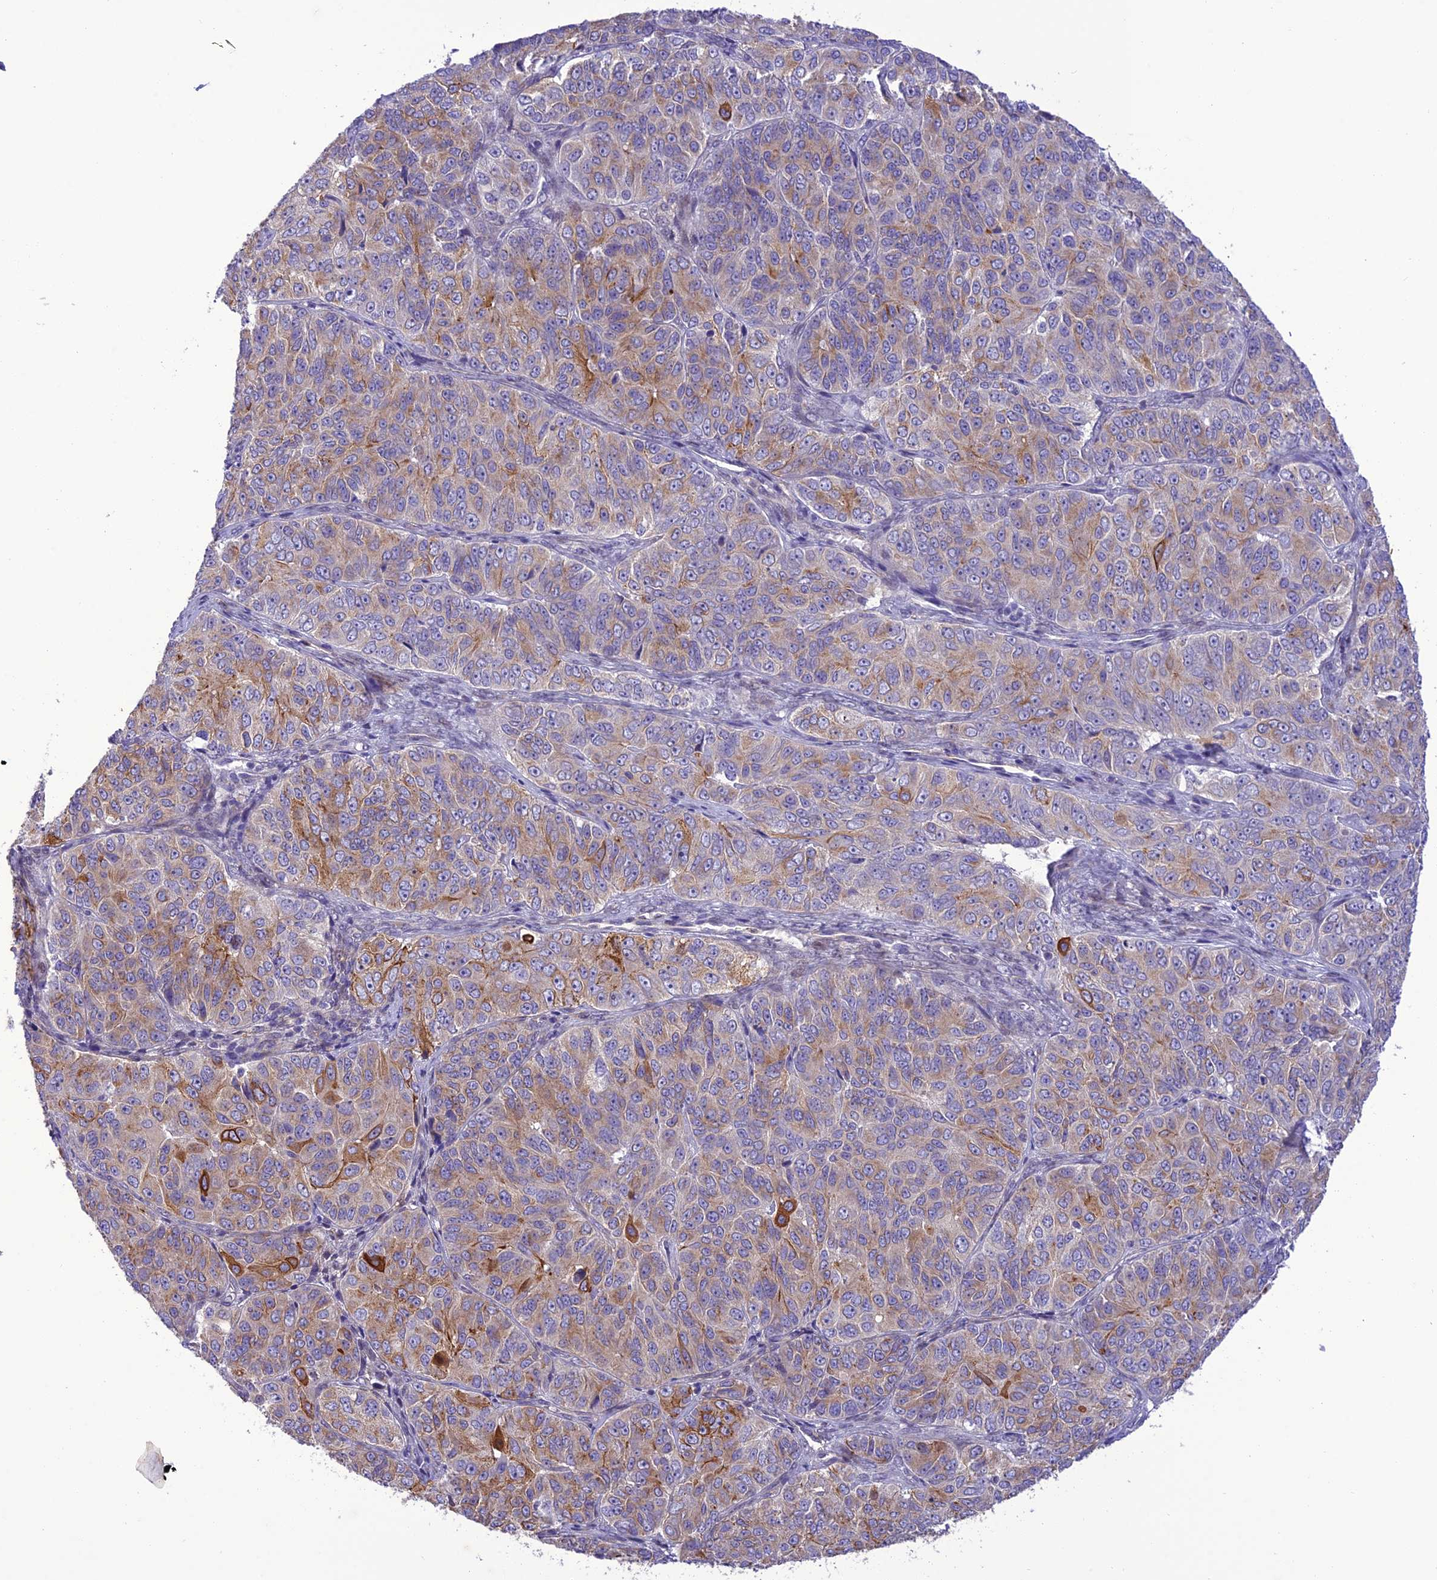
{"staining": {"intensity": "moderate", "quantity": "<25%", "location": "cytoplasmic/membranous"}, "tissue": "ovarian cancer", "cell_type": "Tumor cells", "image_type": "cancer", "snomed": [{"axis": "morphology", "description": "Carcinoma, endometroid"}, {"axis": "topography", "description": "Ovary"}], "caption": "Tumor cells exhibit moderate cytoplasmic/membranous positivity in about <25% of cells in ovarian cancer (endometroid carcinoma). (Stains: DAB (3,3'-diaminobenzidine) in brown, nuclei in blue, Microscopy: brightfield microscopy at high magnification).", "gene": "JMY", "patient": {"sex": "female", "age": 51}}